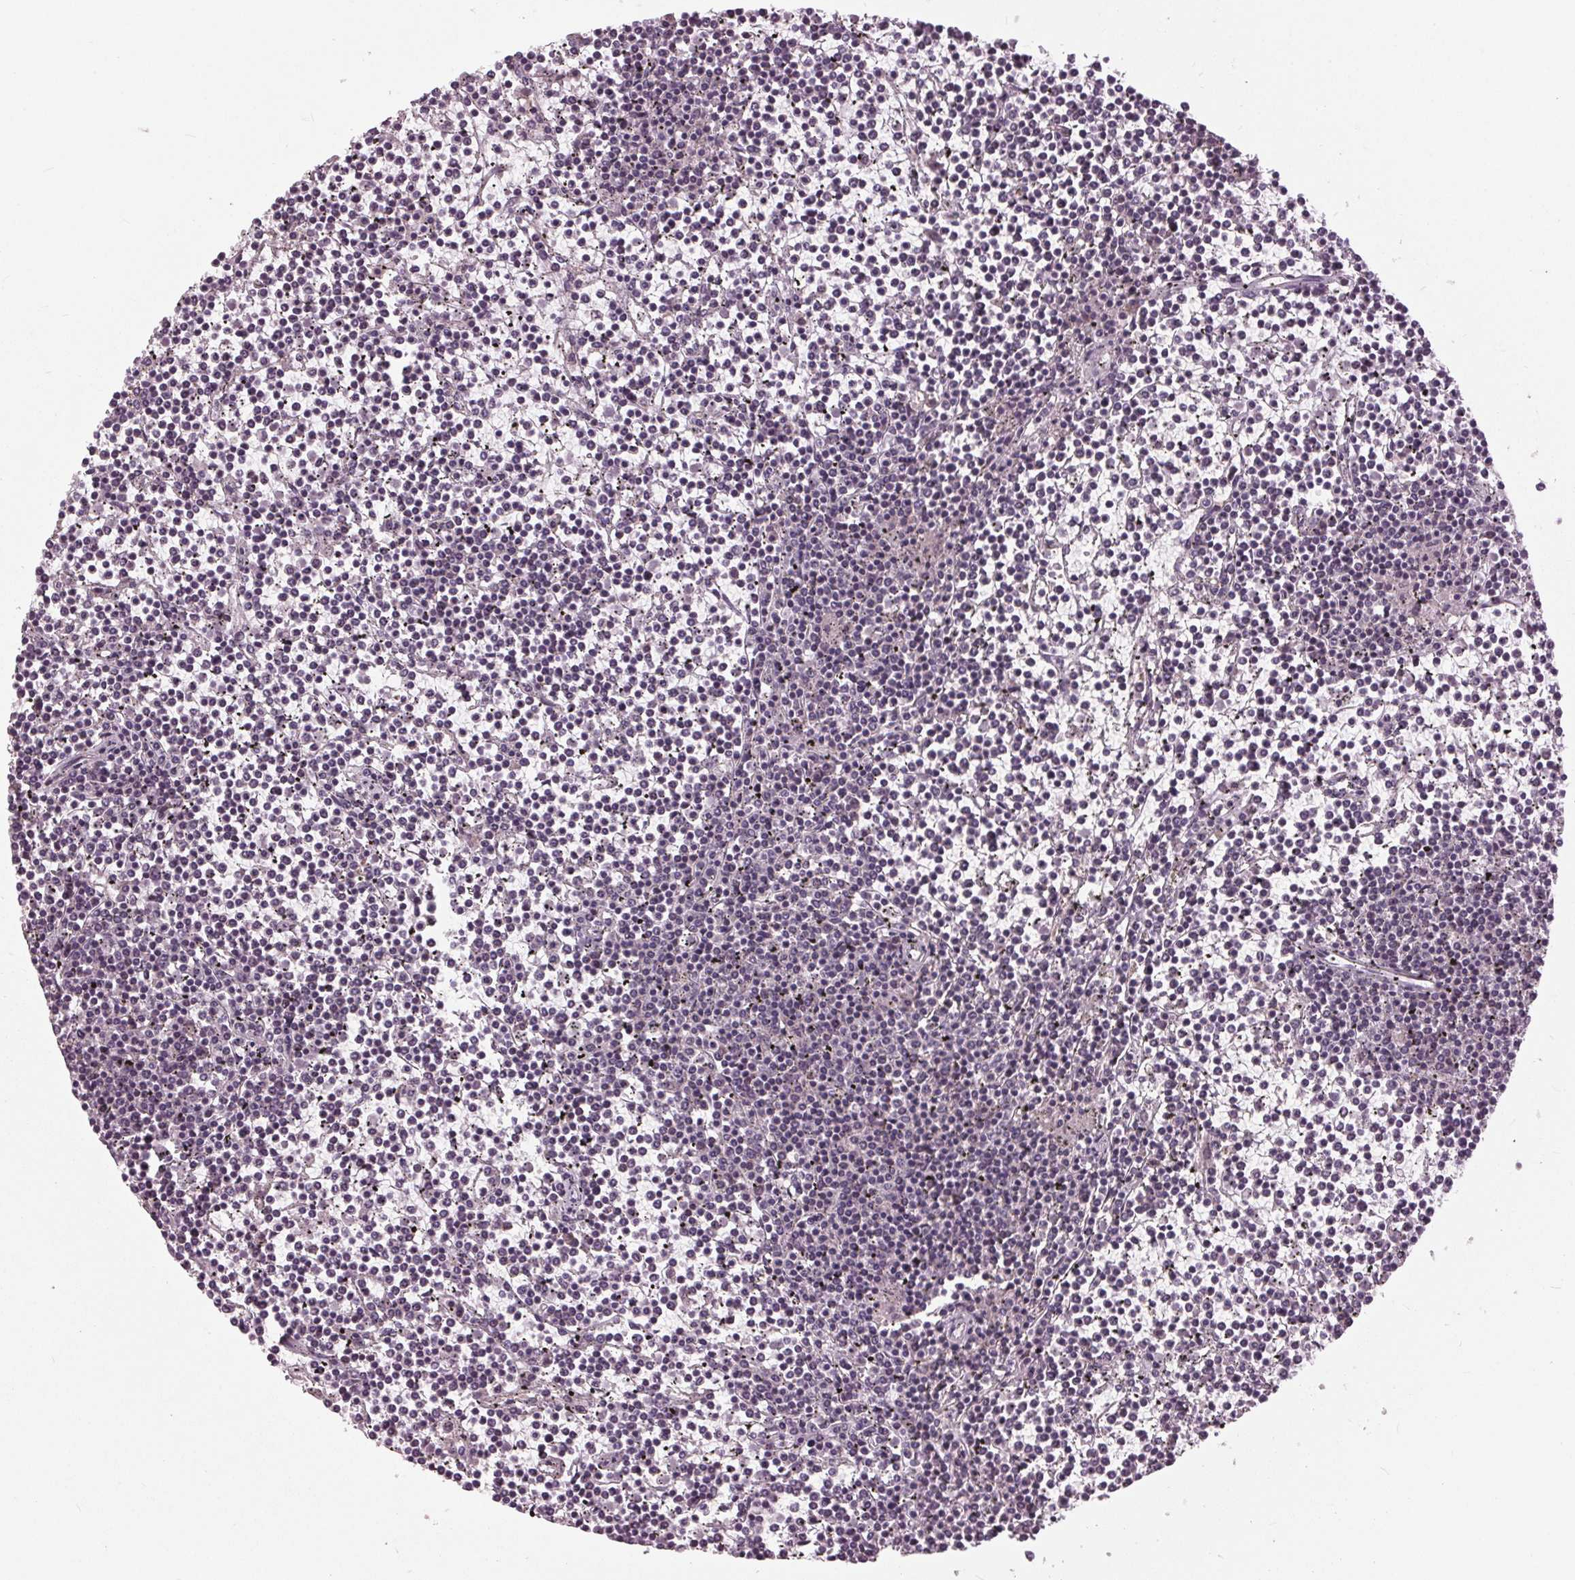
{"staining": {"intensity": "negative", "quantity": "none", "location": "none"}, "tissue": "lymphoma", "cell_type": "Tumor cells", "image_type": "cancer", "snomed": [{"axis": "morphology", "description": "Malignant lymphoma, non-Hodgkin's type, Low grade"}, {"axis": "topography", "description": "Spleen"}], "caption": "An immunohistochemistry (IHC) histopathology image of lymphoma is shown. There is no staining in tumor cells of lymphoma.", "gene": "SIGLEC6", "patient": {"sex": "female", "age": 19}}